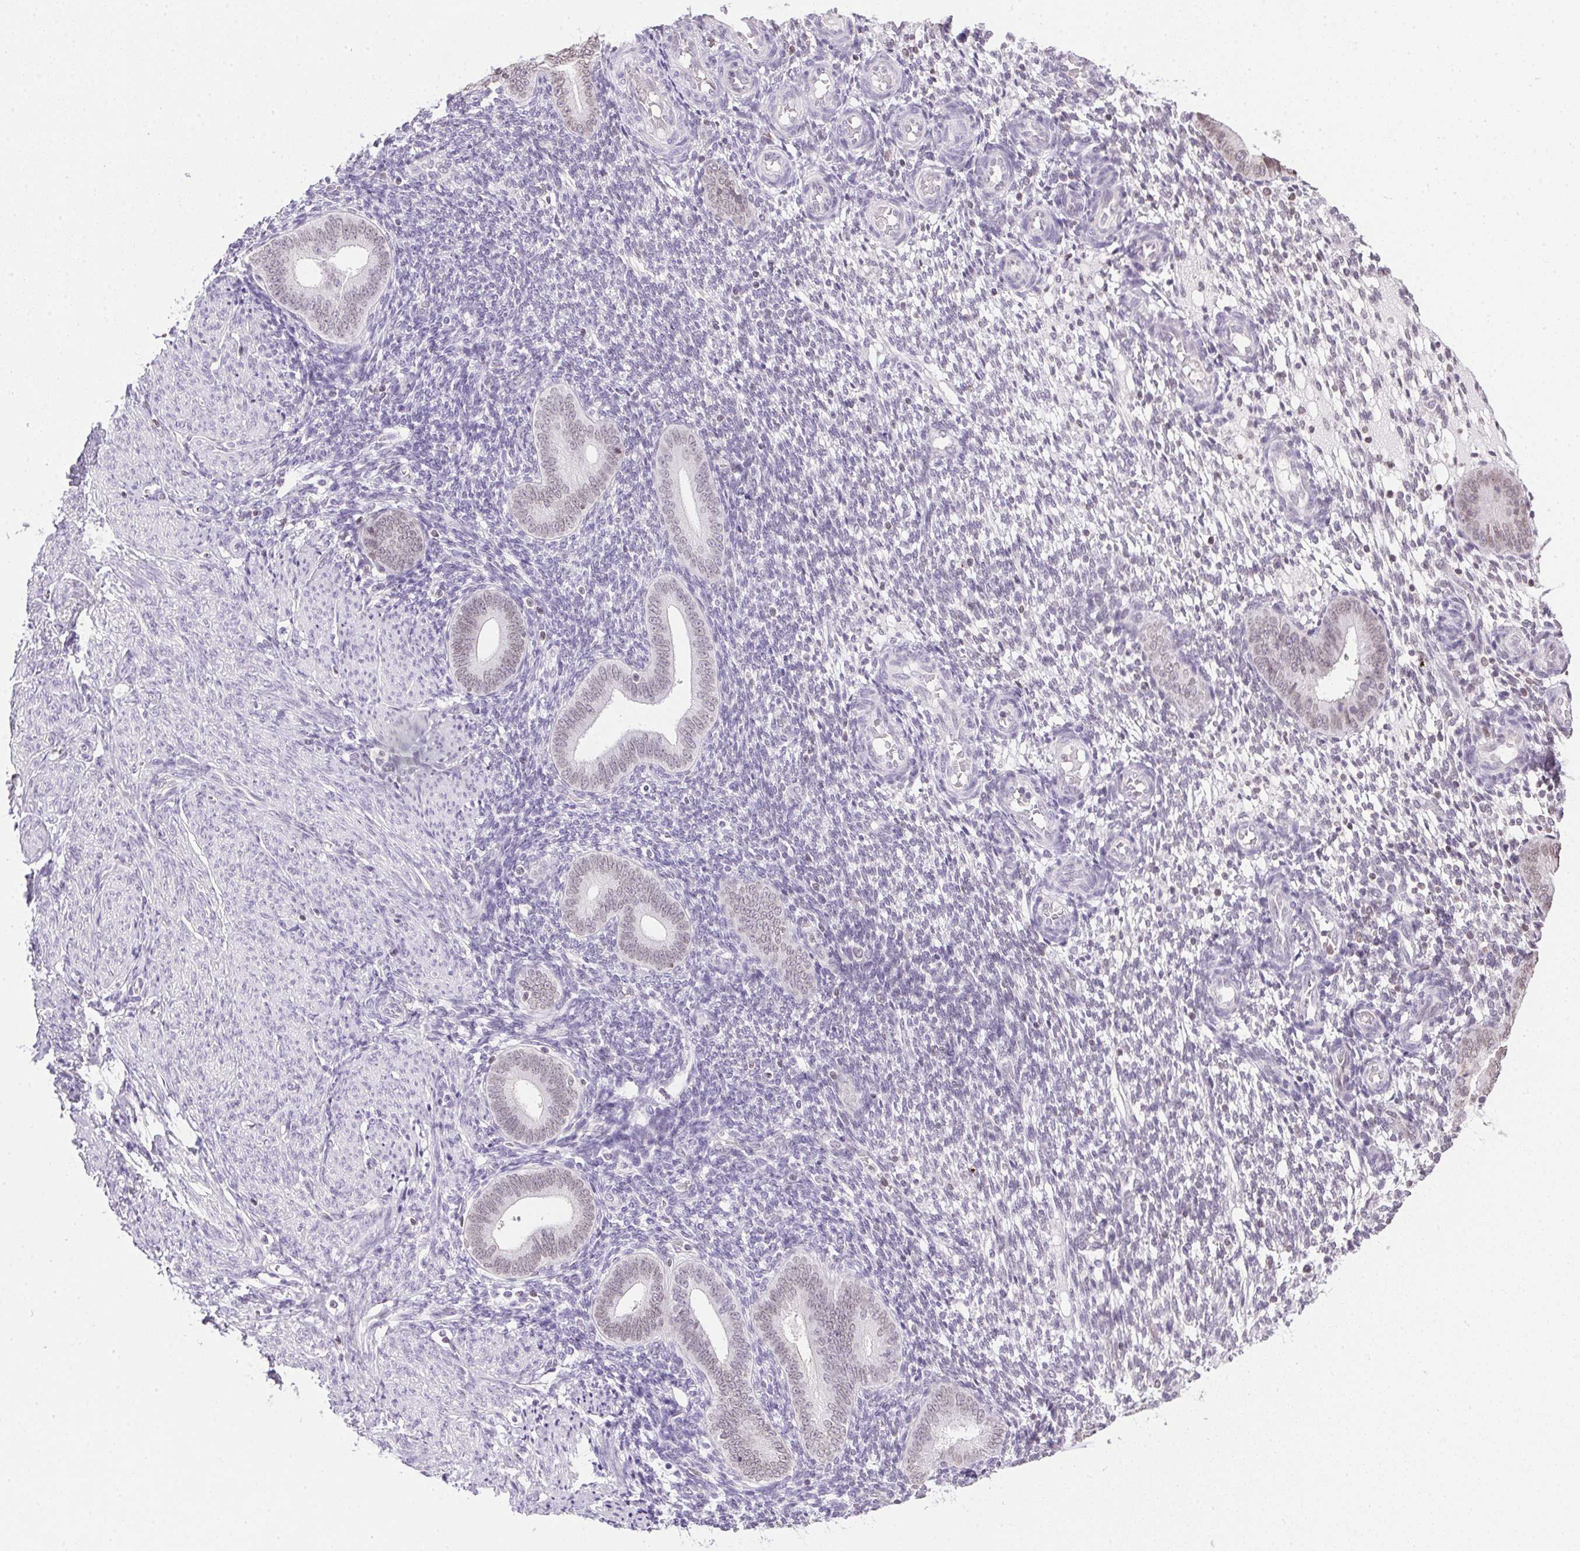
{"staining": {"intensity": "negative", "quantity": "none", "location": "none"}, "tissue": "endometrium", "cell_type": "Cells in endometrial stroma", "image_type": "normal", "snomed": [{"axis": "morphology", "description": "Normal tissue, NOS"}, {"axis": "topography", "description": "Endometrium"}], "caption": "Human endometrium stained for a protein using immunohistochemistry (IHC) reveals no staining in cells in endometrial stroma.", "gene": "PRL", "patient": {"sex": "female", "age": 40}}